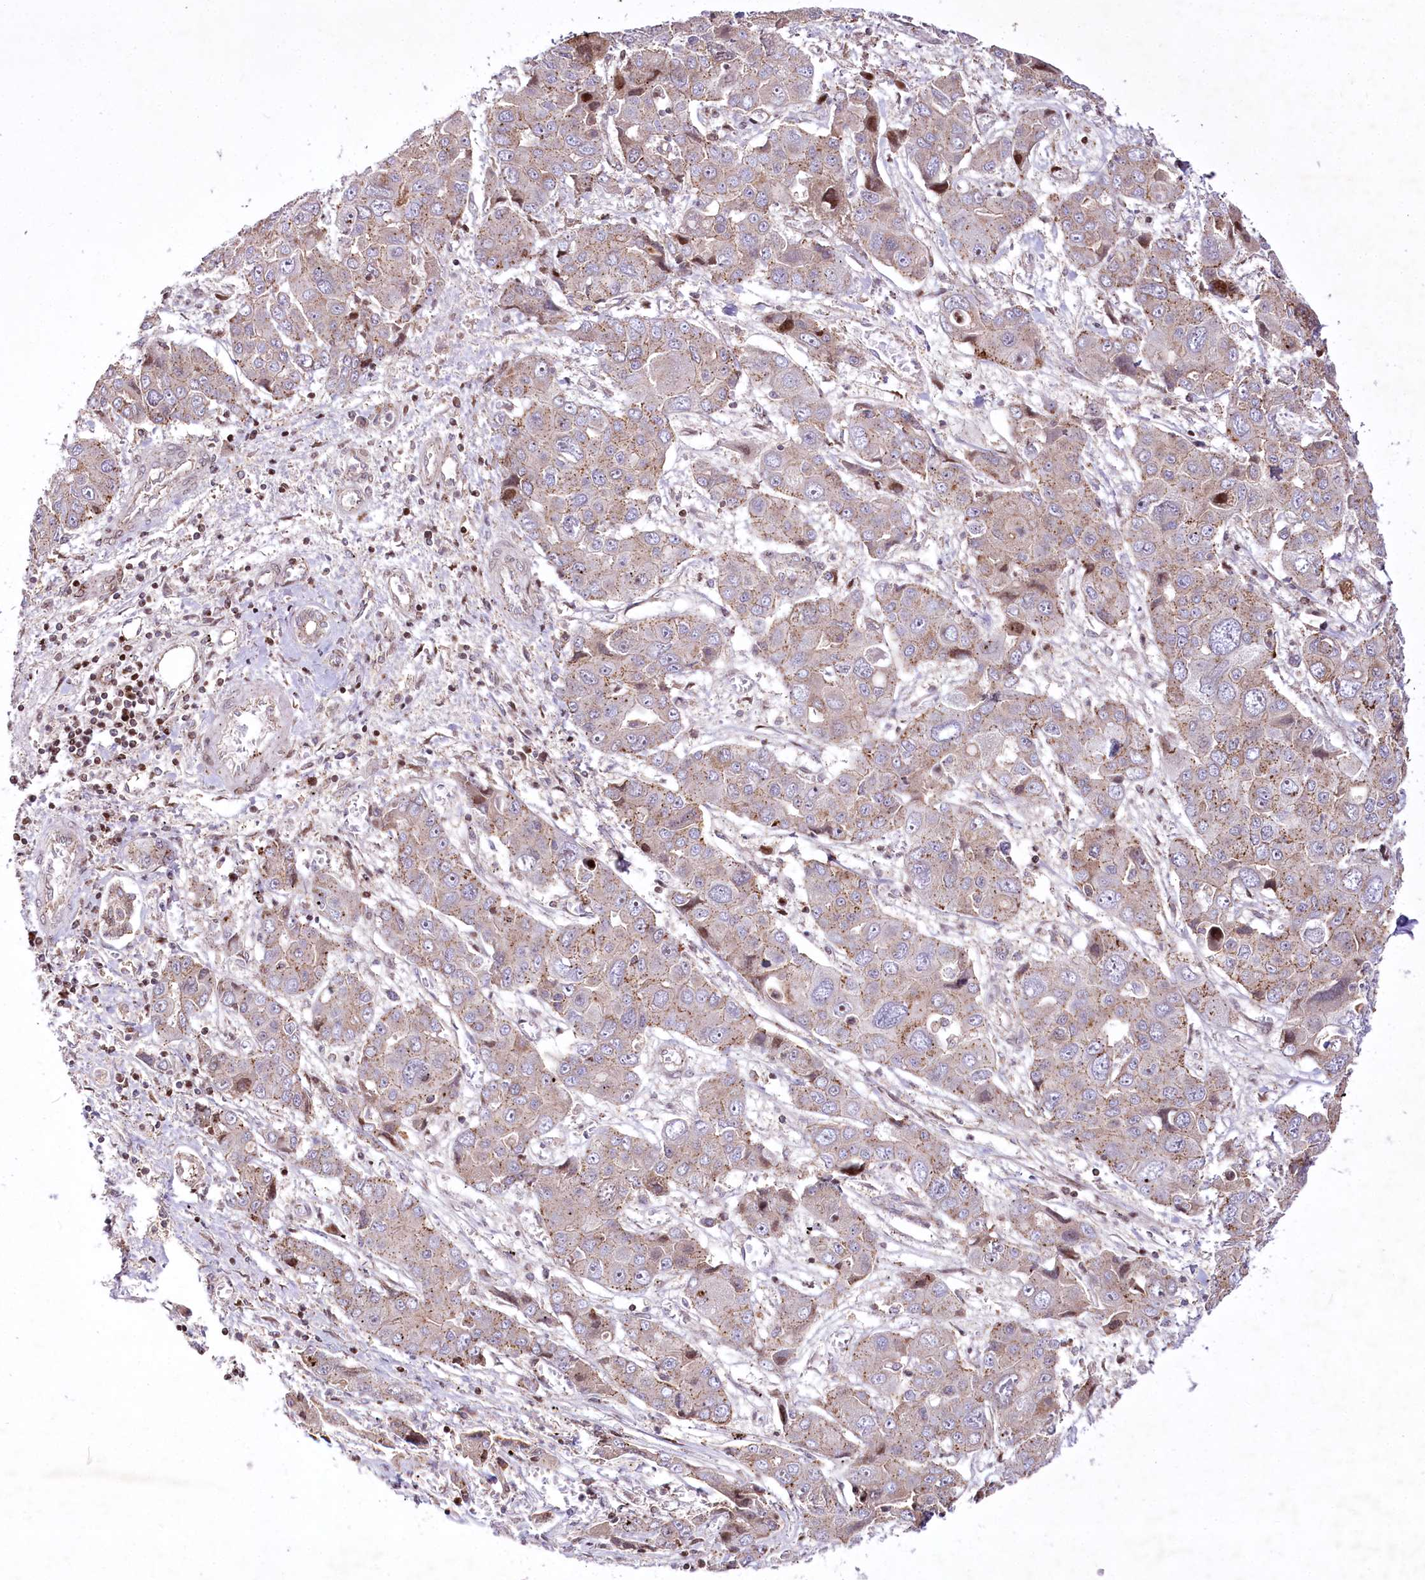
{"staining": {"intensity": "weak", "quantity": "25%-75%", "location": "cytoplasmic/membranous"}, "tissue": "liver cancer", "cell_type": "Tumor cells", "image_type": "cancer", "snomed": [{"axis": "morphology", "description": "Cholangiocarcinoma"}, {"axis": "topography", "description": "Liver"}], "caption": "Liver cancer (cholangiocarcinoma) stained with DAB immunohistochemistry (IHC) exhibits low levels of weak cytoplasmic/membranous expression in about 25%-75% of tumor cells.", "gene": "ZFYVE27", "patient": {"sex": "male", "age": 67}}